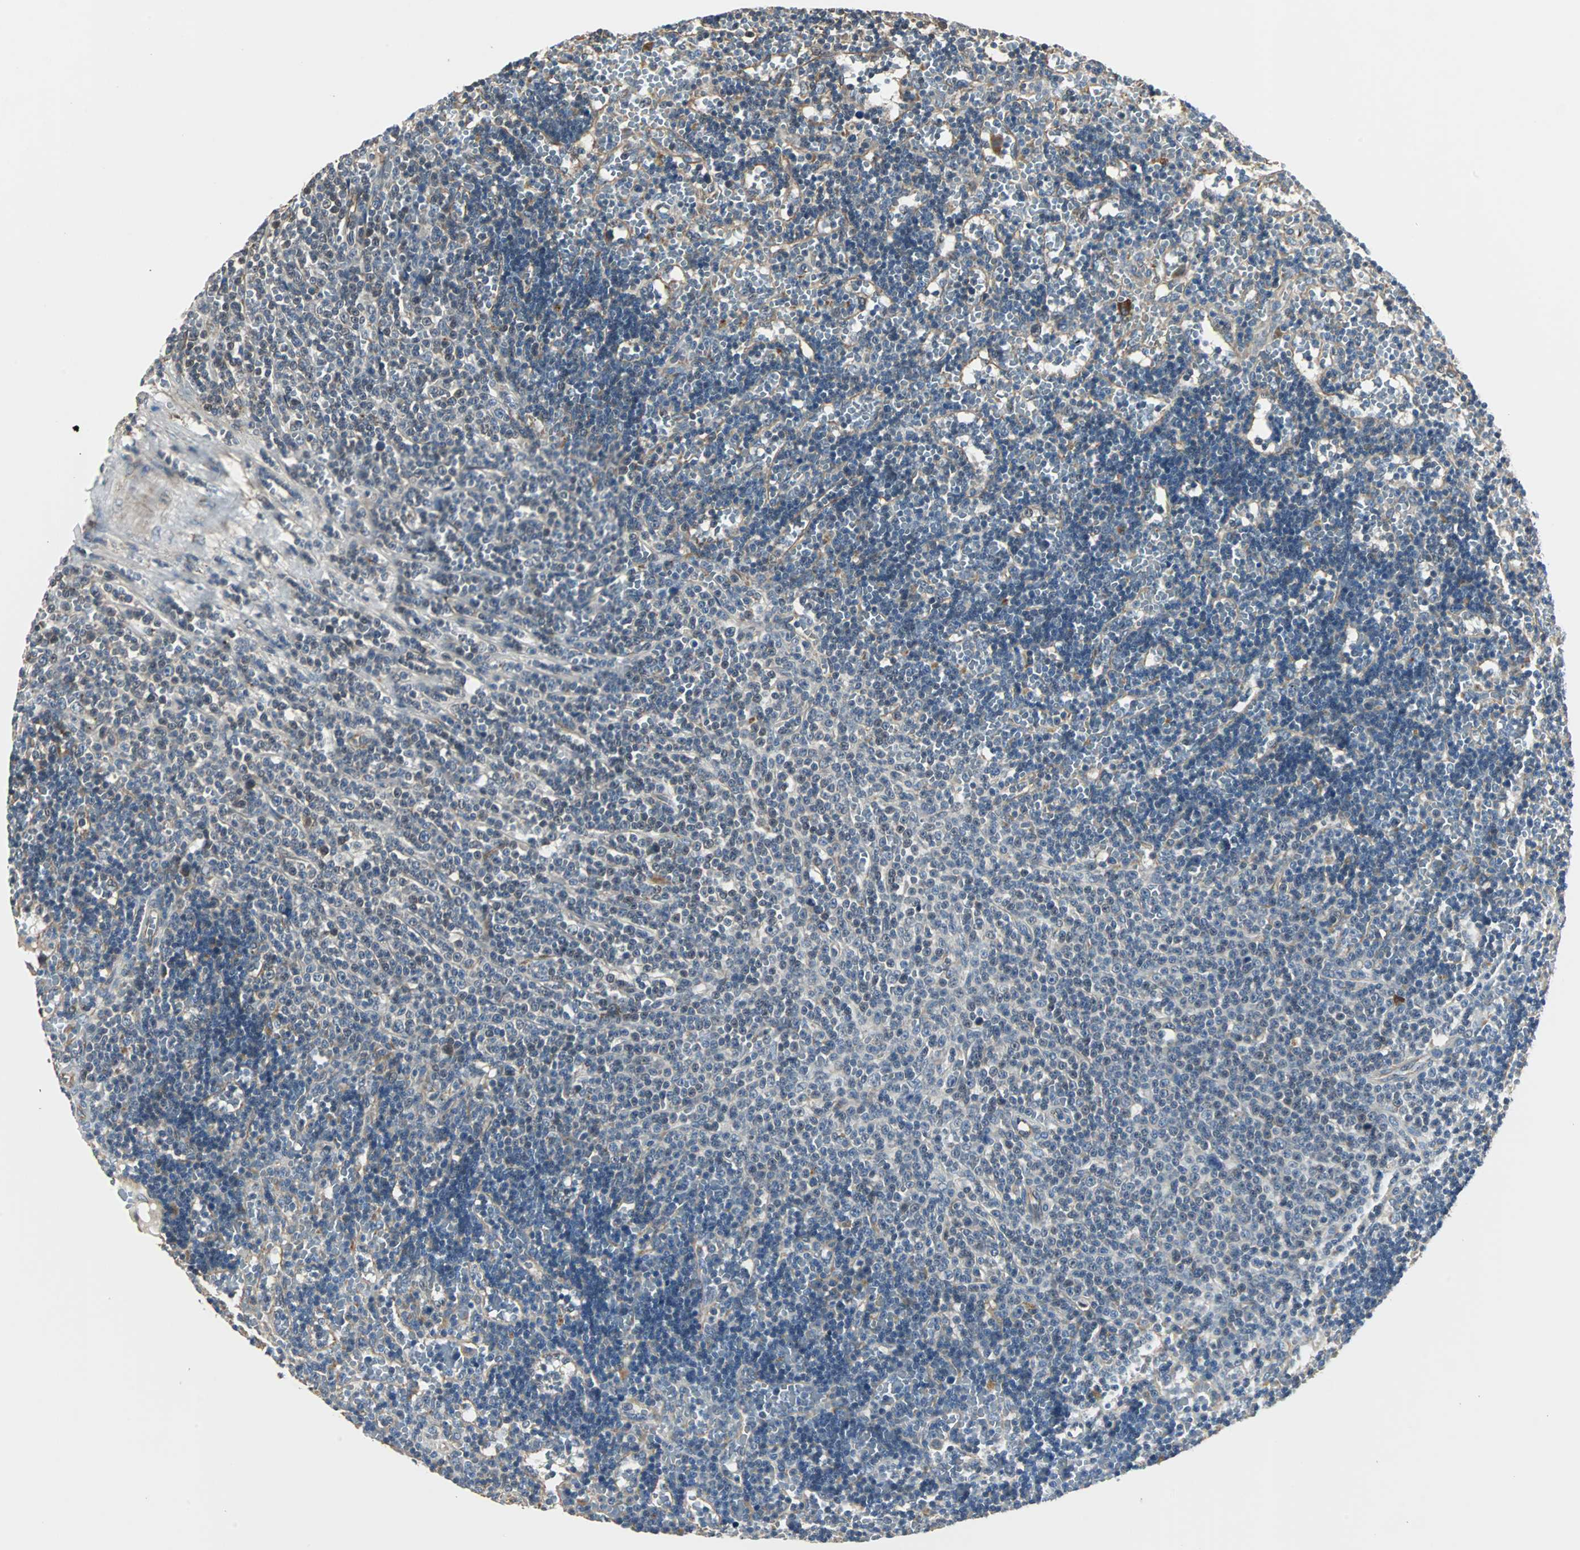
{"staining": {"intensity": "negative", "quantity": "none", "location": "none"}, "tissue": "lymphoma", "cell_type": "Tumor cells", "image_type": "cancer", "snomed": [{"axis": "morphology", "description": "Malignant lymphoma, non-Hodgkin's type, Low grade"}, {"axis": "topography", "description": "Spleen"}], "caption": "Immunohistochemical staining of human lymphoma demonstrates no significant expression in tumor cells.", "gene": "CHP1", "patient": {"sex": "male", "age": 60}}